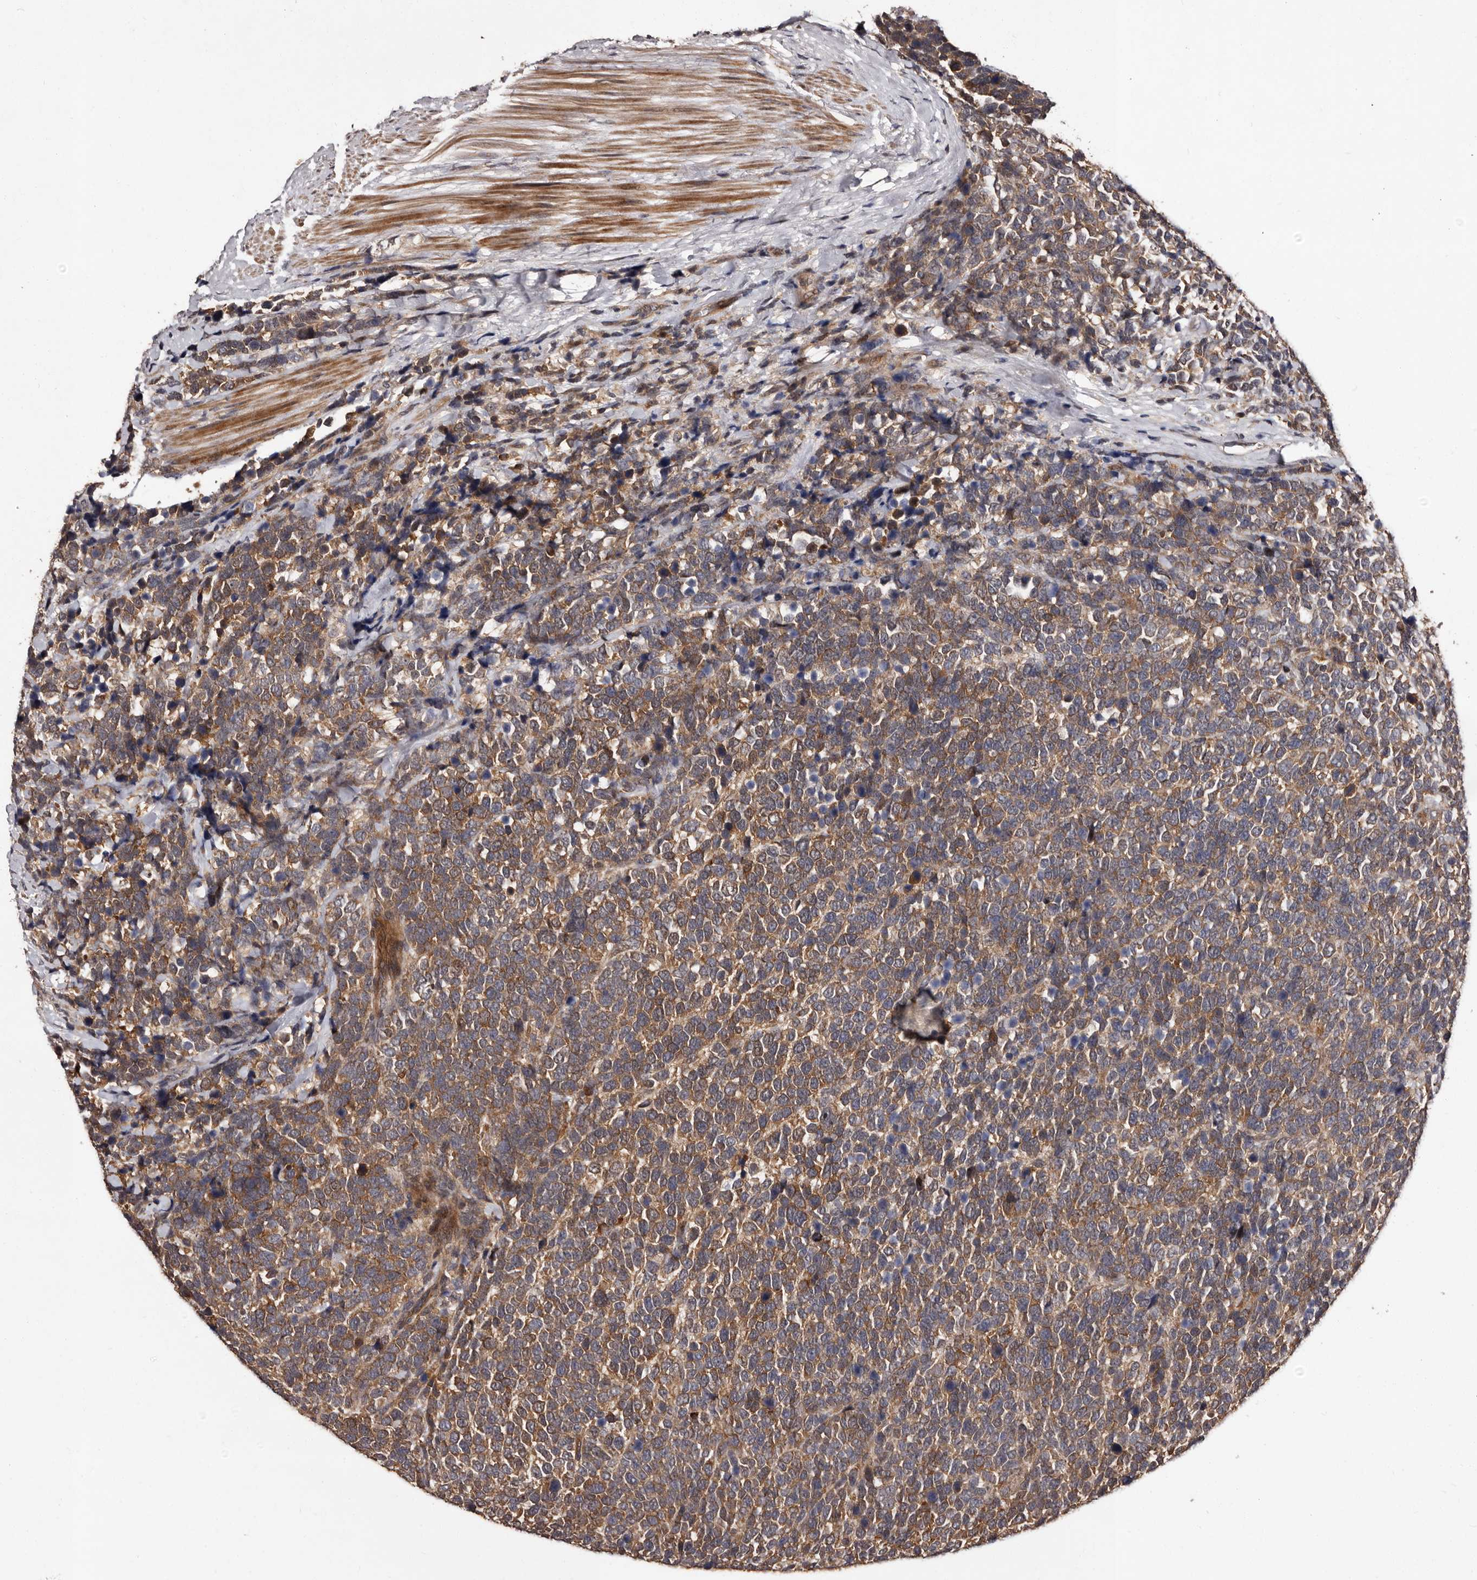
{"staining": {"intensity": "moderate", "quantity": ">75%", "location": "cytoplasmic/membranous"}, "tissue": "urothelial cancer", "cell_type": "Tumor cells", "image_type": "cancer", "snomed": [{"axis": "morphology", "description": "Urothelial carcinoma, High grade"}, {"axis": "topography", "description": "Urinary bladder"}], "caption": "Protein staining demonstrates moderate cytoplasmic/membranous positivity in approximately >75% of tumor cells in urothelial cancer.", "gene": "MKRN3", "patient": {"sex": "female", "age": 82}}